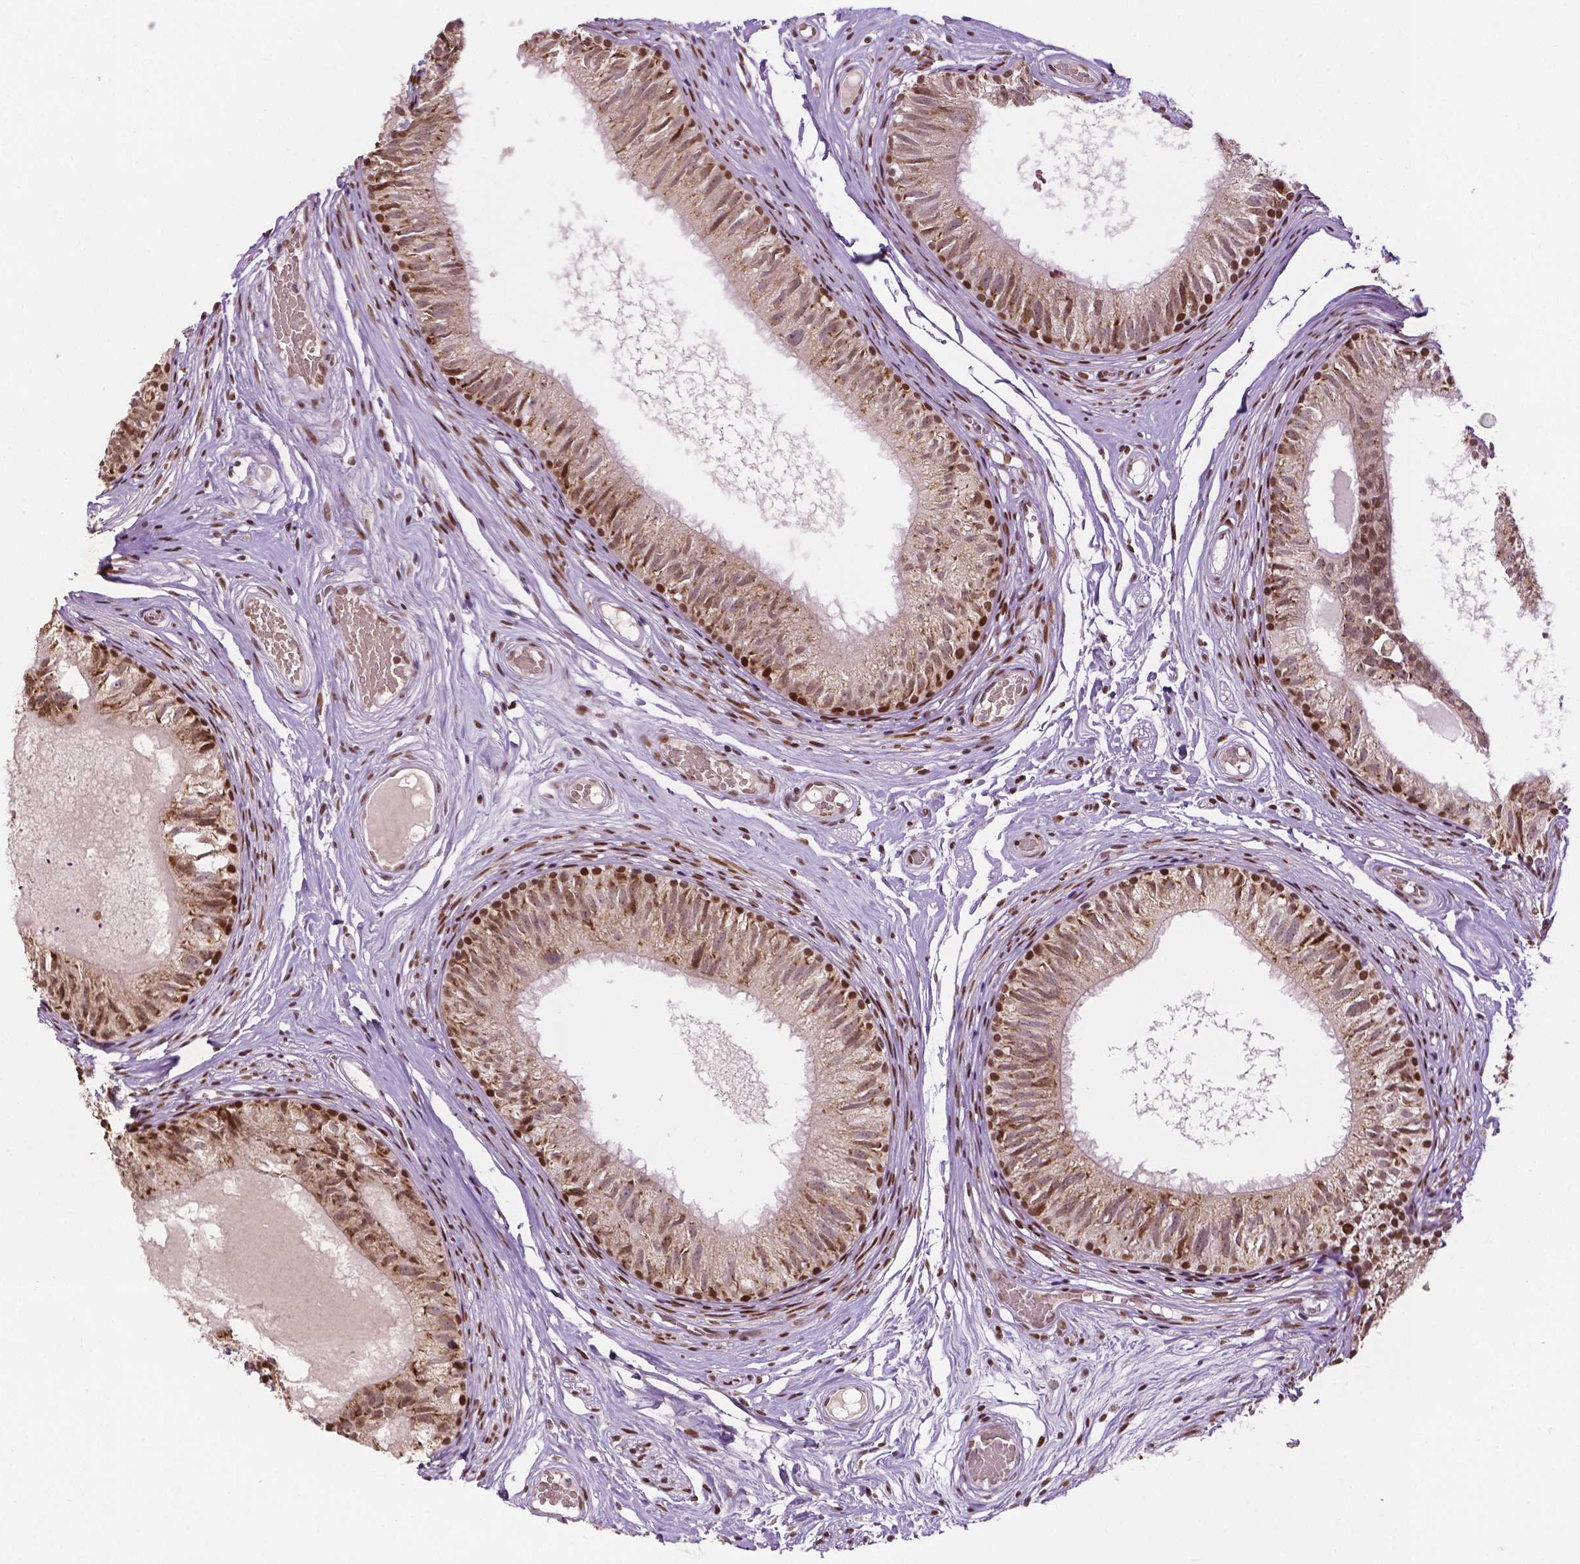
{"staining": {"intensity": "moderate", "quantity": ">75%", "location": "cytoplasmic/membranous,nuclear"}, "tissue": "epididymis", "cell_type": "Glandular cells", "image_type": "normal", "snomed": [{"axis": "morphology", "description": "Normal tissue, NOS"}, {"axis": "topography", "description": "Epididymis"}], "caption": "High-power microscopy captured an immunohistochemistry image of unremarkable epididymis, revealing moderate cytoplasmic/membranous,nuclear staining in about >75% of glandular cells. The protein is stained brown, and the nuclei are stained in blue (DAB IHC with brightfield microscopy, high magnification).", "gene": "ZNF41", "patient": {"sex": "male", "age": 29}}